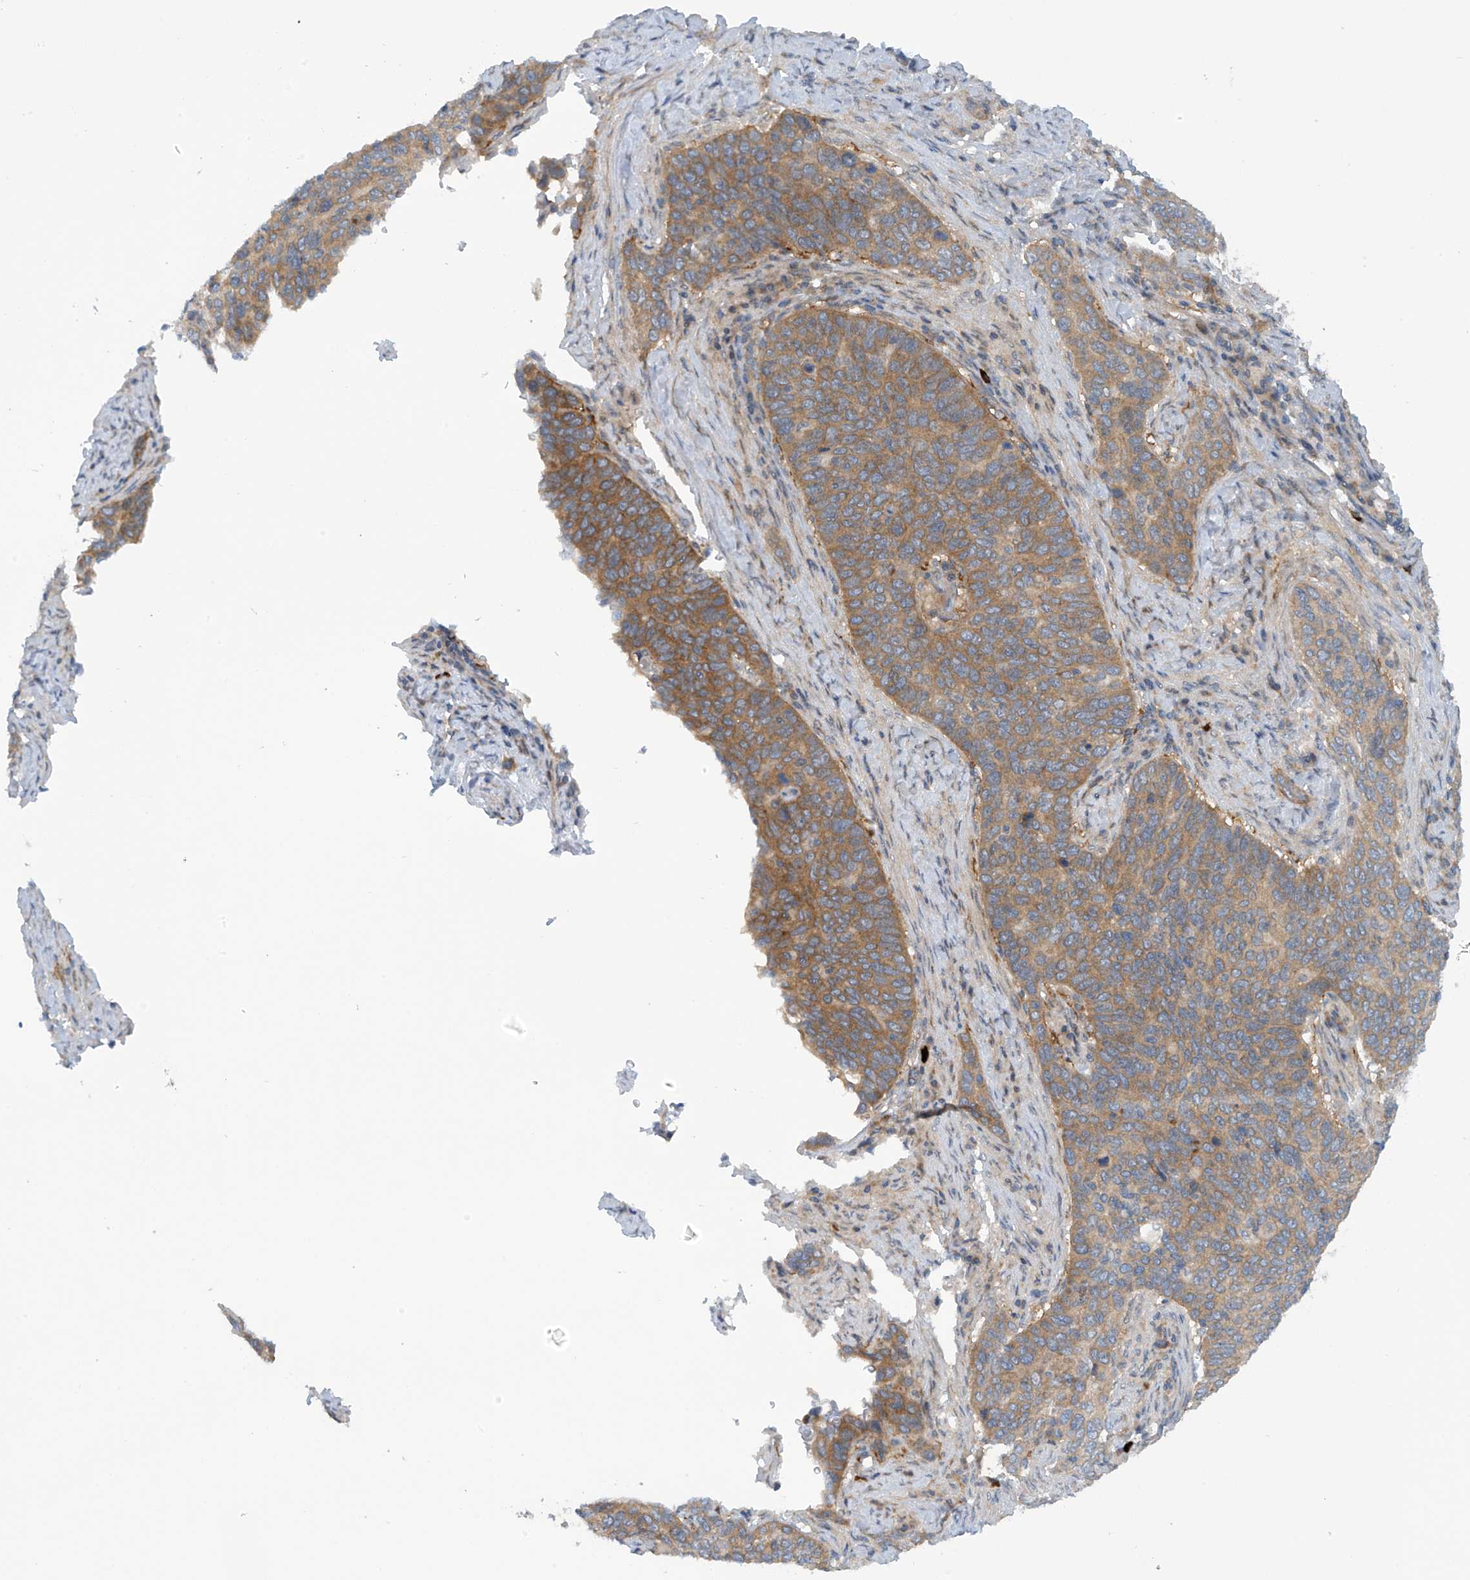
{"staining": {"intensity": "moderate", "quantity": "25%-75%", "location": "cytoplasmic/membranous"}, "tissue": "cervical cancer", "cell_type": "Tumor cells", "image_type": "cancer", "snomed": [{"axis": "morphology", "description": "Squamous cell carcinoma, NOS"}, {"axis": "topography", "description": "Cervix"}], "caption": "Cervical cancer (squamous cell carcinoma) stained for a protein (brown) shows moderate cytoplasmic/membranous positive positivity in about 25%-75% of tumor cells.", "gene": "FSD1L", "patient": {"sex": "female", "age": 60}}